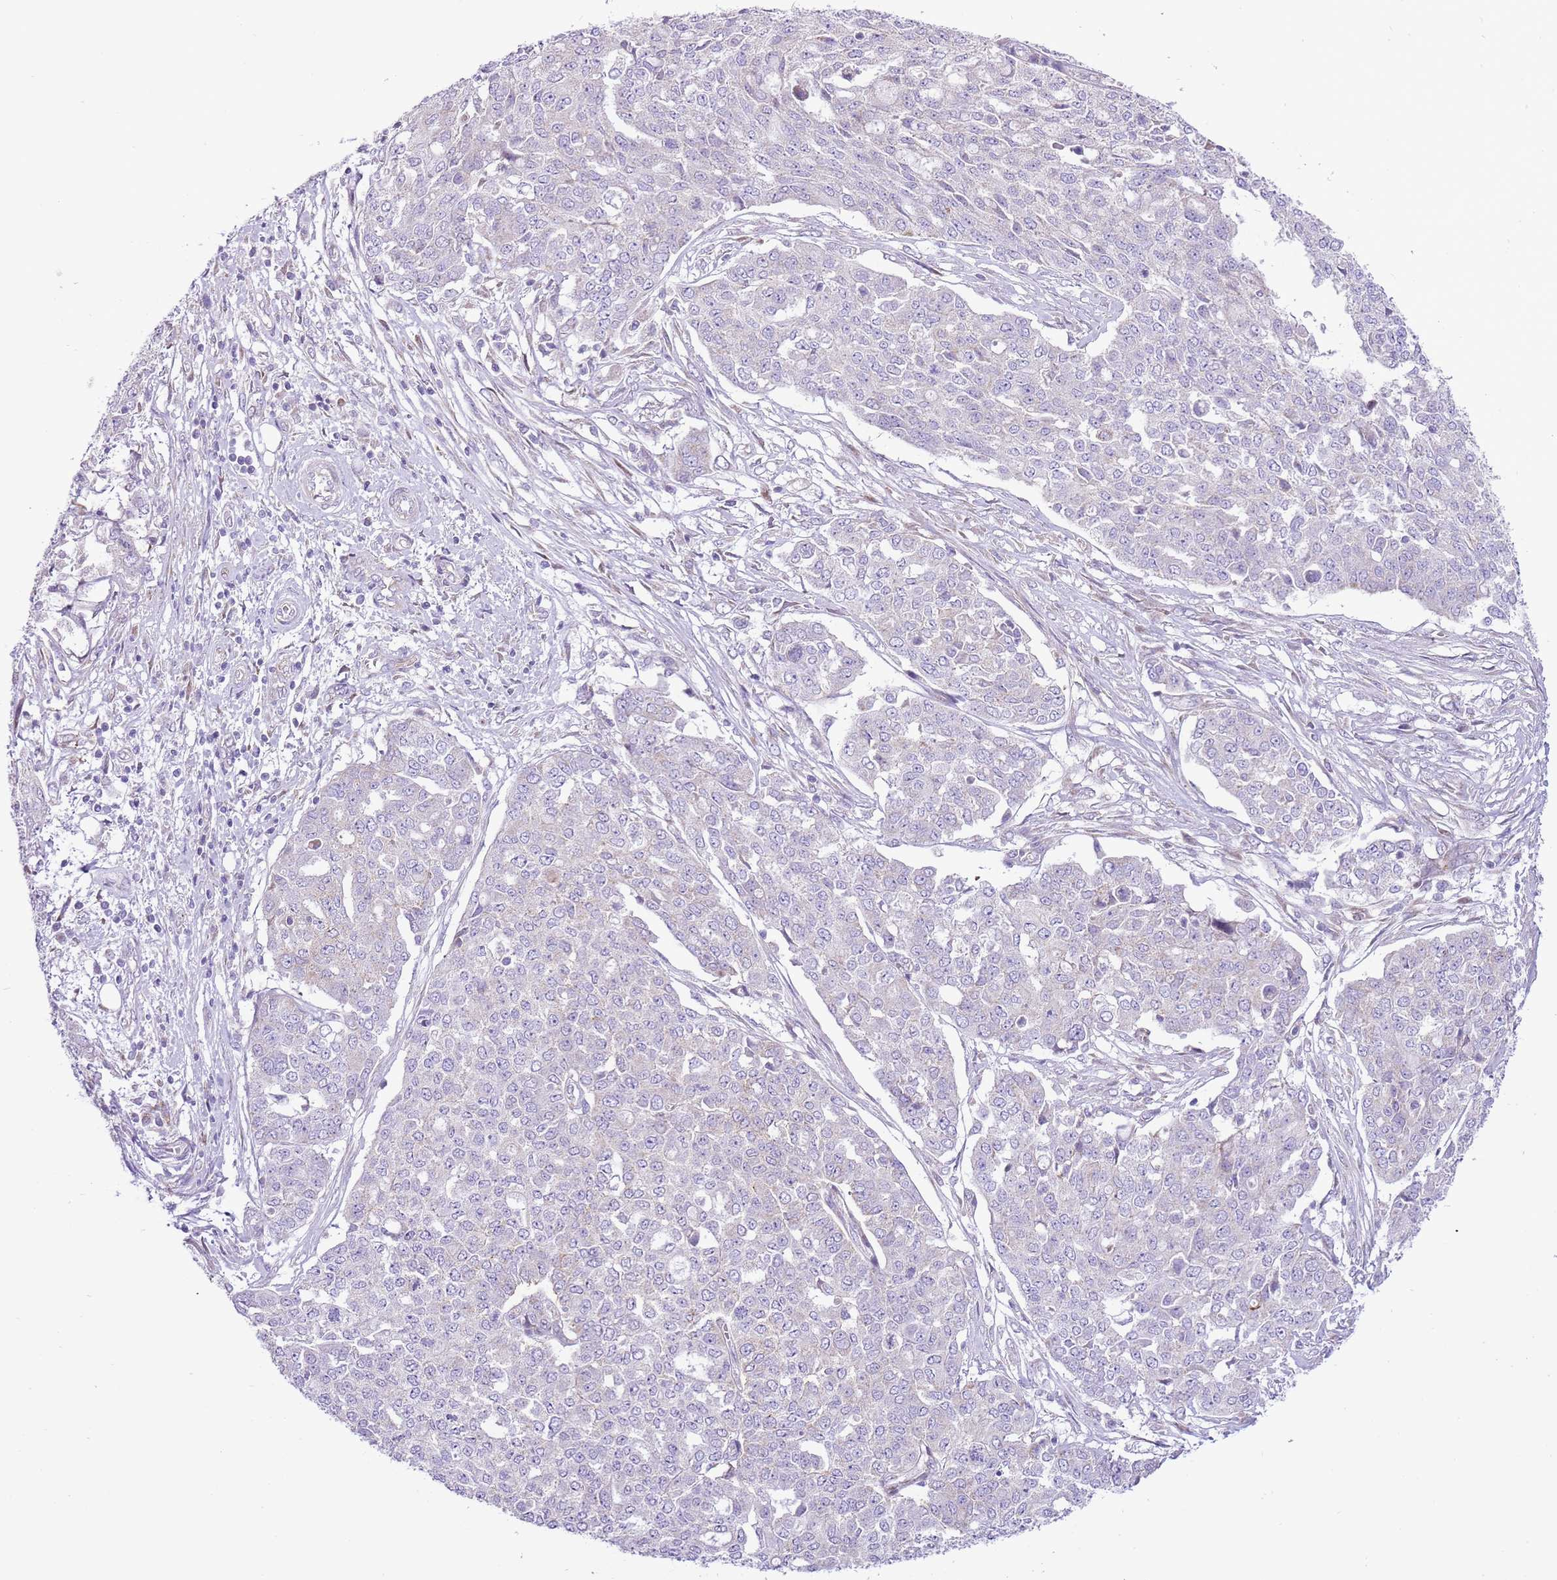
{"staining": {"intensity": "negative", "quantity": "none", "location": "none"}, "tissue": "ovarian cancer", "cell_type": "Tumor cells", "image_type": "cancer", "snomed": [{"axis": "morphology", "description": "Cystadenocarcinoma, serous, NOS"}, {"axis": "topography", "description": "Soft tissue"}, {"axis": "topography", "description": "Ovary"}], "caption": "This is a image of immunohistochemistry staining of ovarian serous cystadenocarcinoma, which shows no staining in tumor cells. Nuclei are stained in blue.", "gene": "OAZ2", "patient": {"sex": "female", "age": 57}}